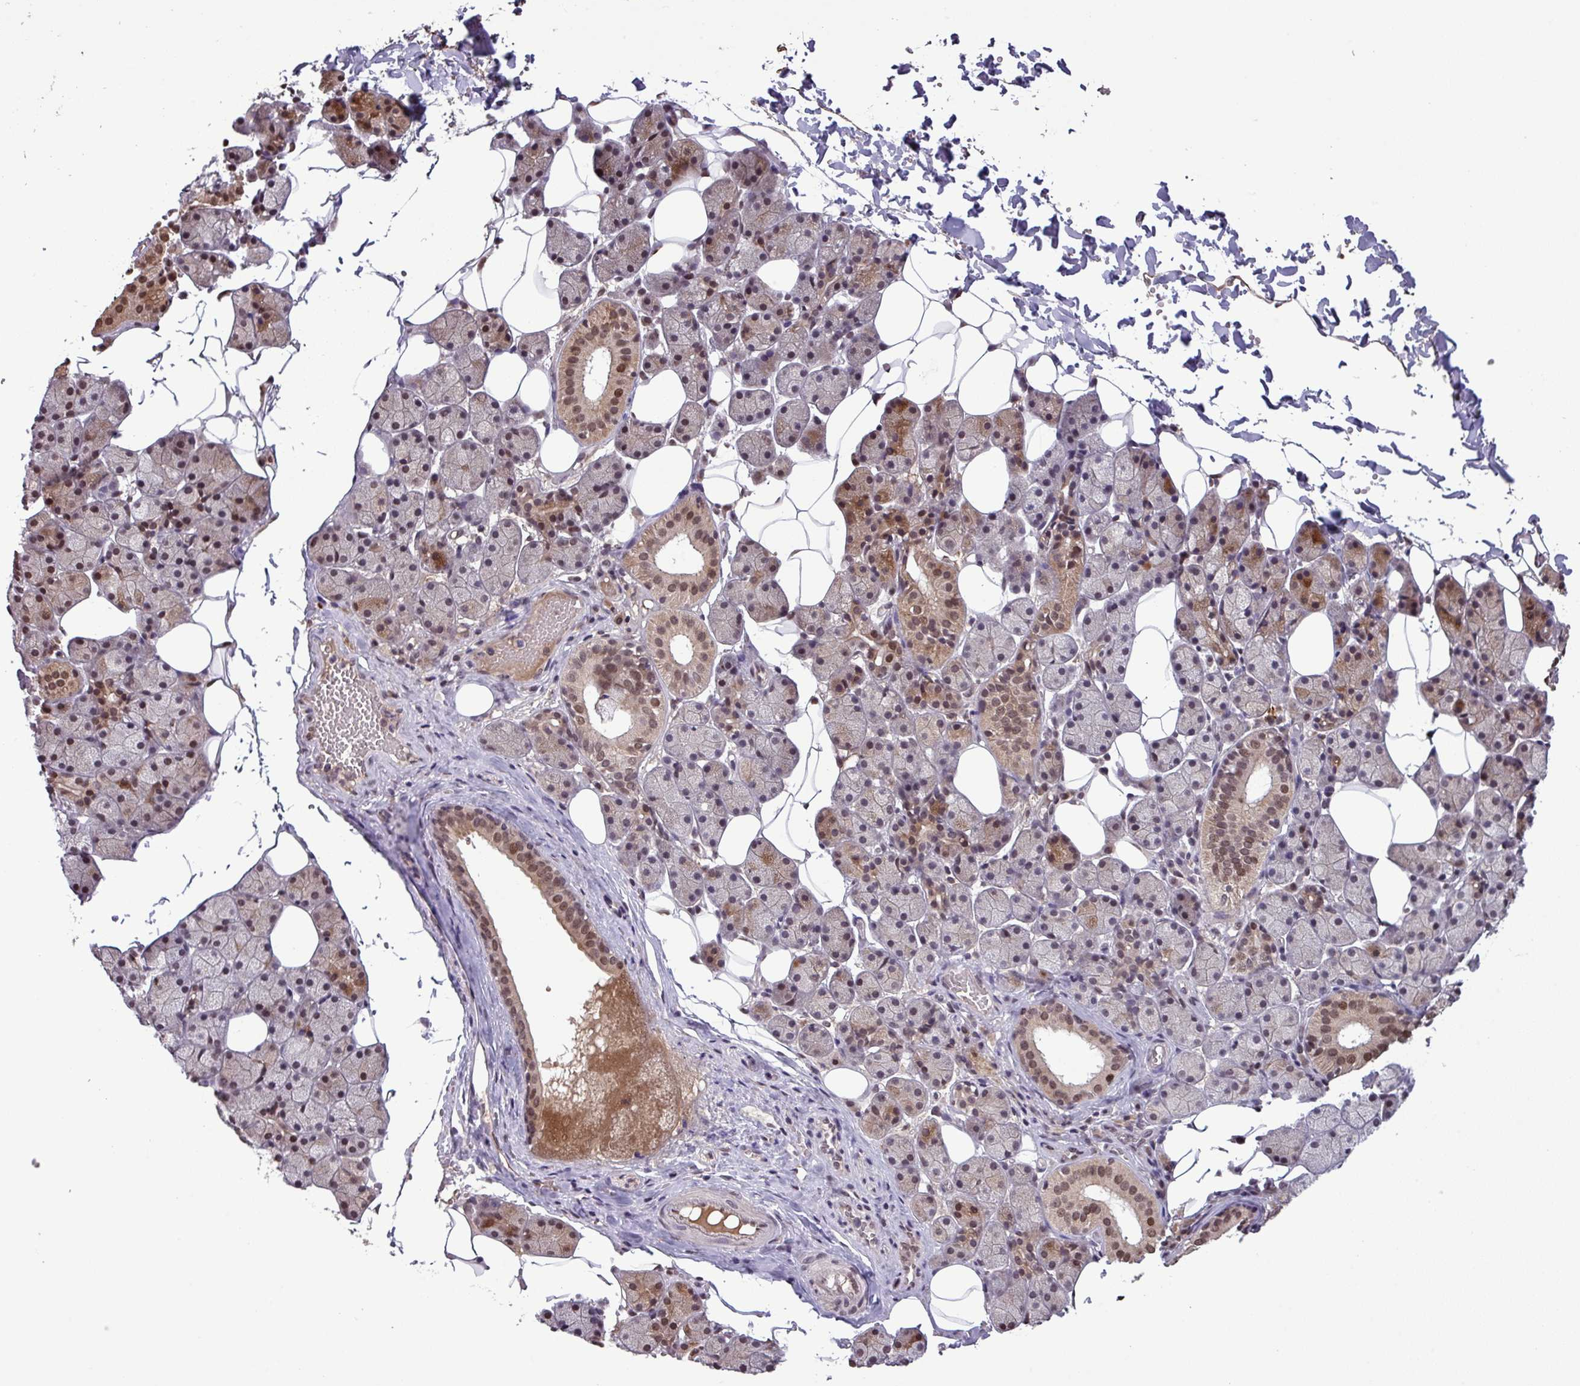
{"staining": {"intensity": "moderate", "quantity": "25%-75%", "location": "nuclear"}, "tissue": "salivary gland", "cell_type": "Glandular cells", "image_type": "normal", "snomed": [{"axis": "morphology", "description": "Normal tissue, NOS"}, {"axis": "topography", "description": "Salivary gland"}], "caption": "The micrograph shows a brown stain indicating the presence of a protein in the nuclear of glandular cells in salivary gland. The staining was performed using DAB (3,3'-diaminobenzidine) to visualize the protein expression in brown, while the nuclei were stained in blue with hematoxylin (Magnification: 20x).", "gene": "NOB1", "patient": {"sex": "female", "age": 33}}